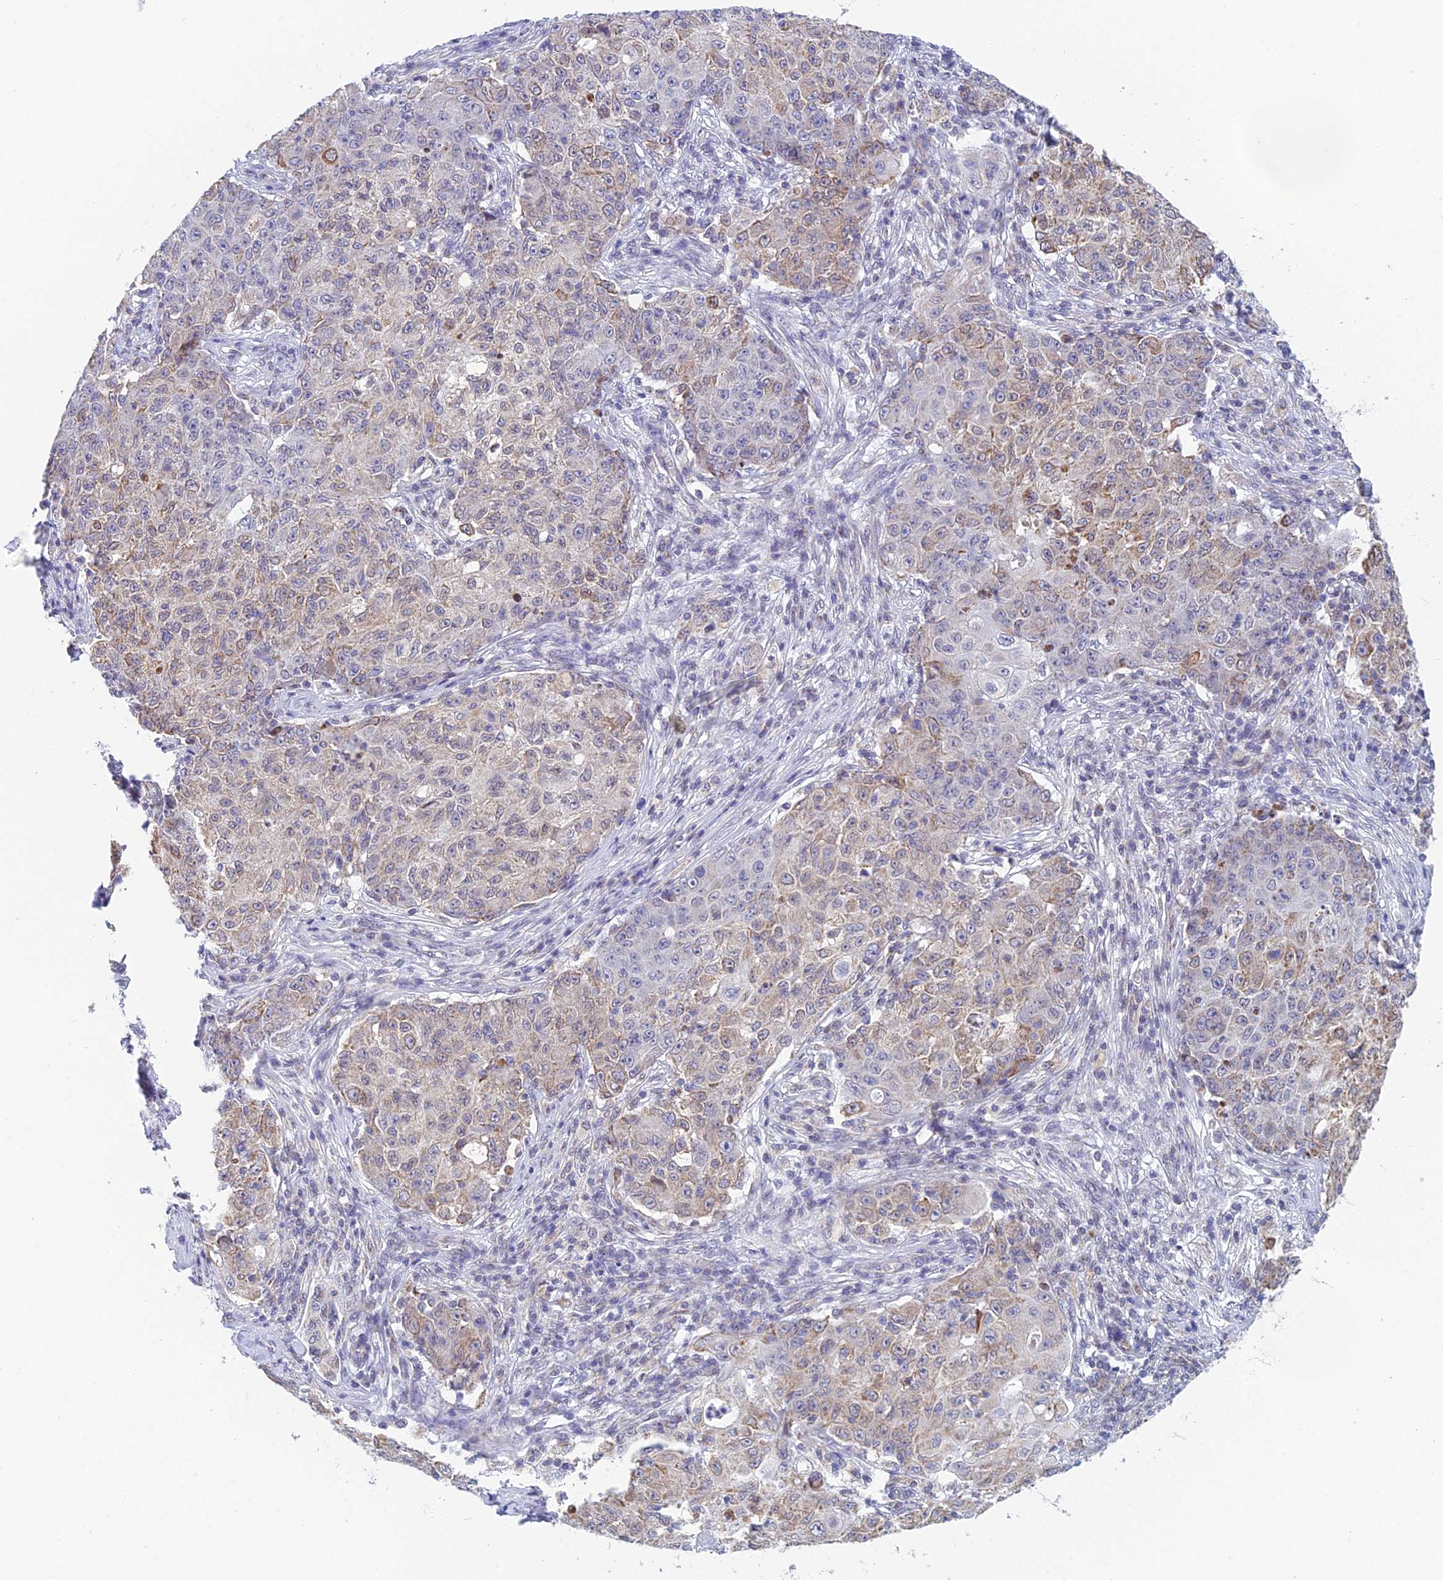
{"staining": {"intensity": "weak", "quantity": "25%-75%", "location": "cytoplasmic/membranous"}, "tissue": "ovarian cancer", "cell_type": "Tumor cells", "image_type": "cancer", "snomed": [{"axis": "morphology", "description": "Carcinoma, endometroid"}, {"axis": "topography", "description": "Ovary"}], "caption": "Immunohistochemical staining of human endometroid carcinoma (ovarian) displays low levels of weak cytoplasmic/membranous expression in approximately 25%-75% of tumor cells.", "gene": "REXO5", "patient": {"sex": "female", "age": 42}}